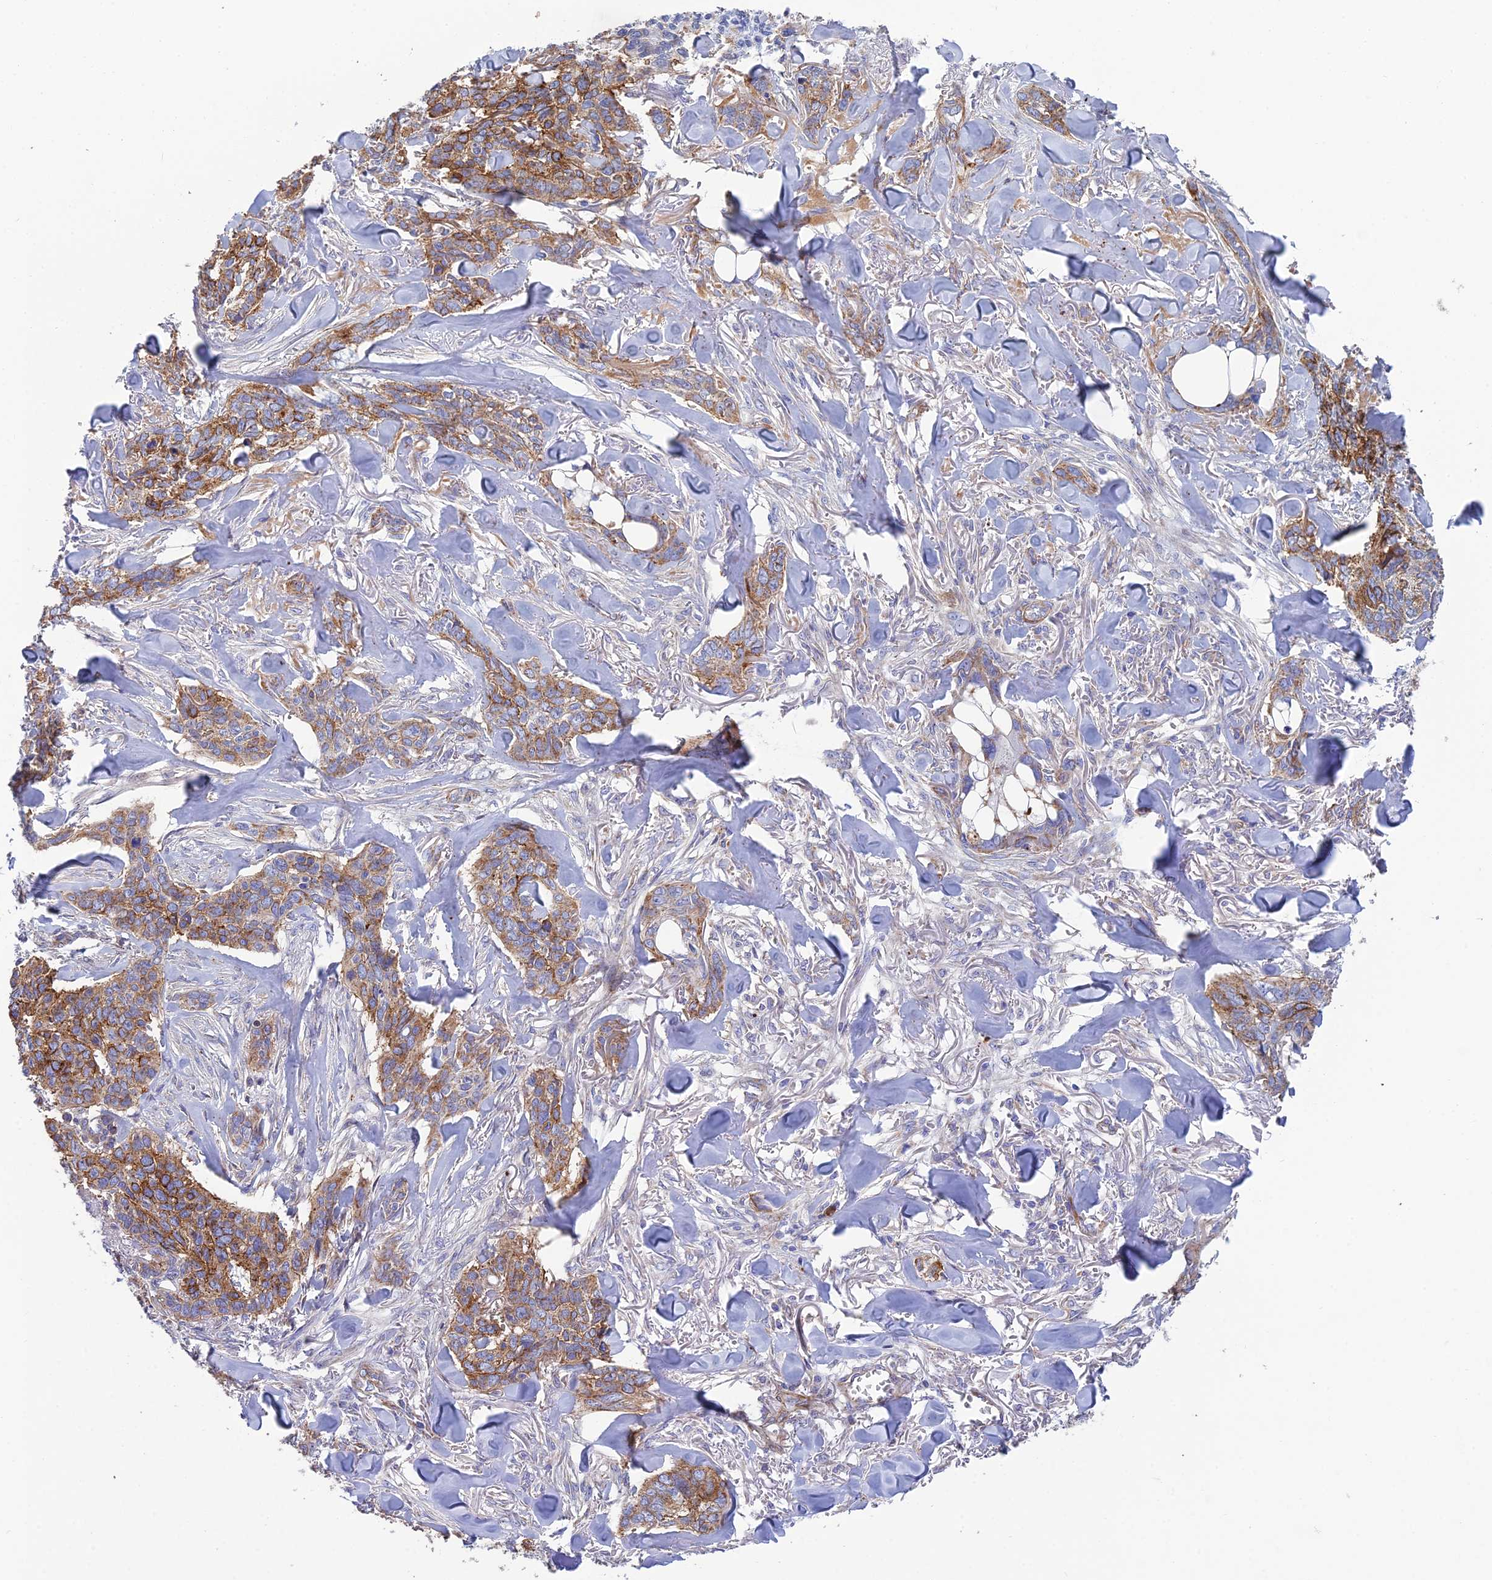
{"staining": {"intensity": "strong", "quantity": ">75%", "location": "cytoplasmic/membranous"}, "tissue": "skin cancer", "cell_type": "Tumor cells", "image_type": "cancer", "snomed": [{"axis": "morphology", "description": "Basal cell carcinoma"}, {"axis": "topography", "description": "Skin"}], "caption": "Immunohistochemical staining of human basal cell carcinoma (skin) reveals high levels of strong cytoplasmic/membranous expression in about >75% of tumor cells.", "gene": "CSPG4", "patient": {"sex": "male", "age": 86}}